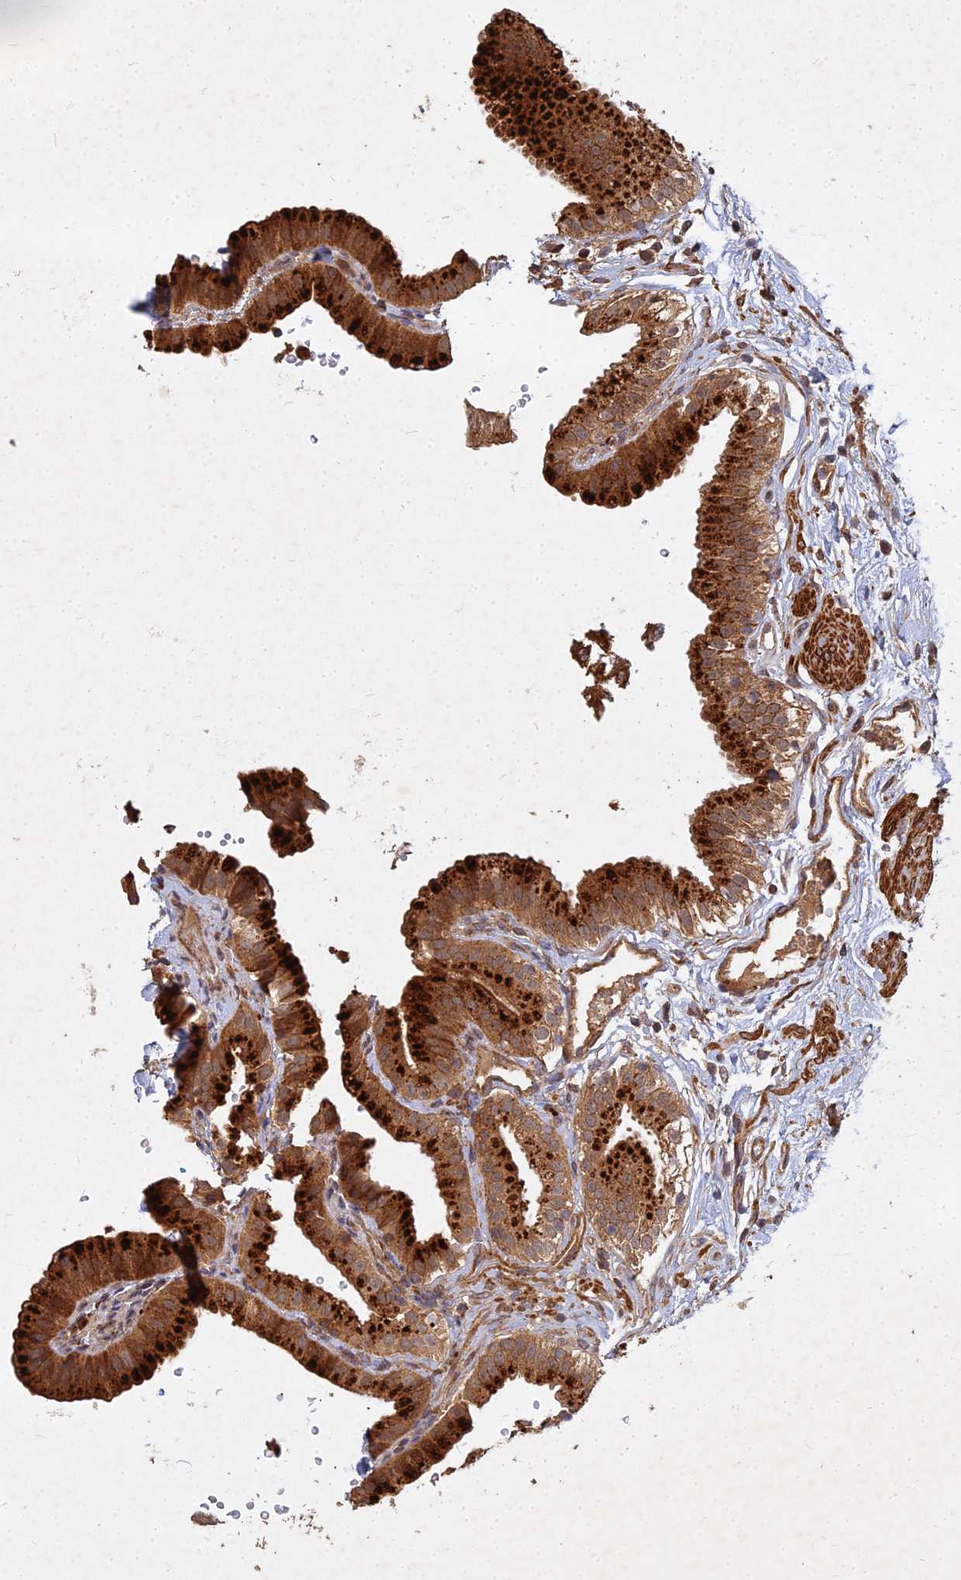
{"staining": {"intensity": "strong", "quantity": ">75%", "location": "cytoplasmic/membranous"}, "tissue": "gallbladder", "cell_type": "Glandular cells", "image_type": "normal", "snomed": [{"axis": "morphology", "description": "Normal tissue, NOS"}, {"axis": "topography", "description": "Gallbladder"}], "caption": "This is a photomicrograph of immunohistochemistry staining of normal gallbladder, which shows strong expression in the cytoplasmic/membranous of glandular cells.", "gene": "UBE2W", "patient": {"sex": "female", "age": 61}}